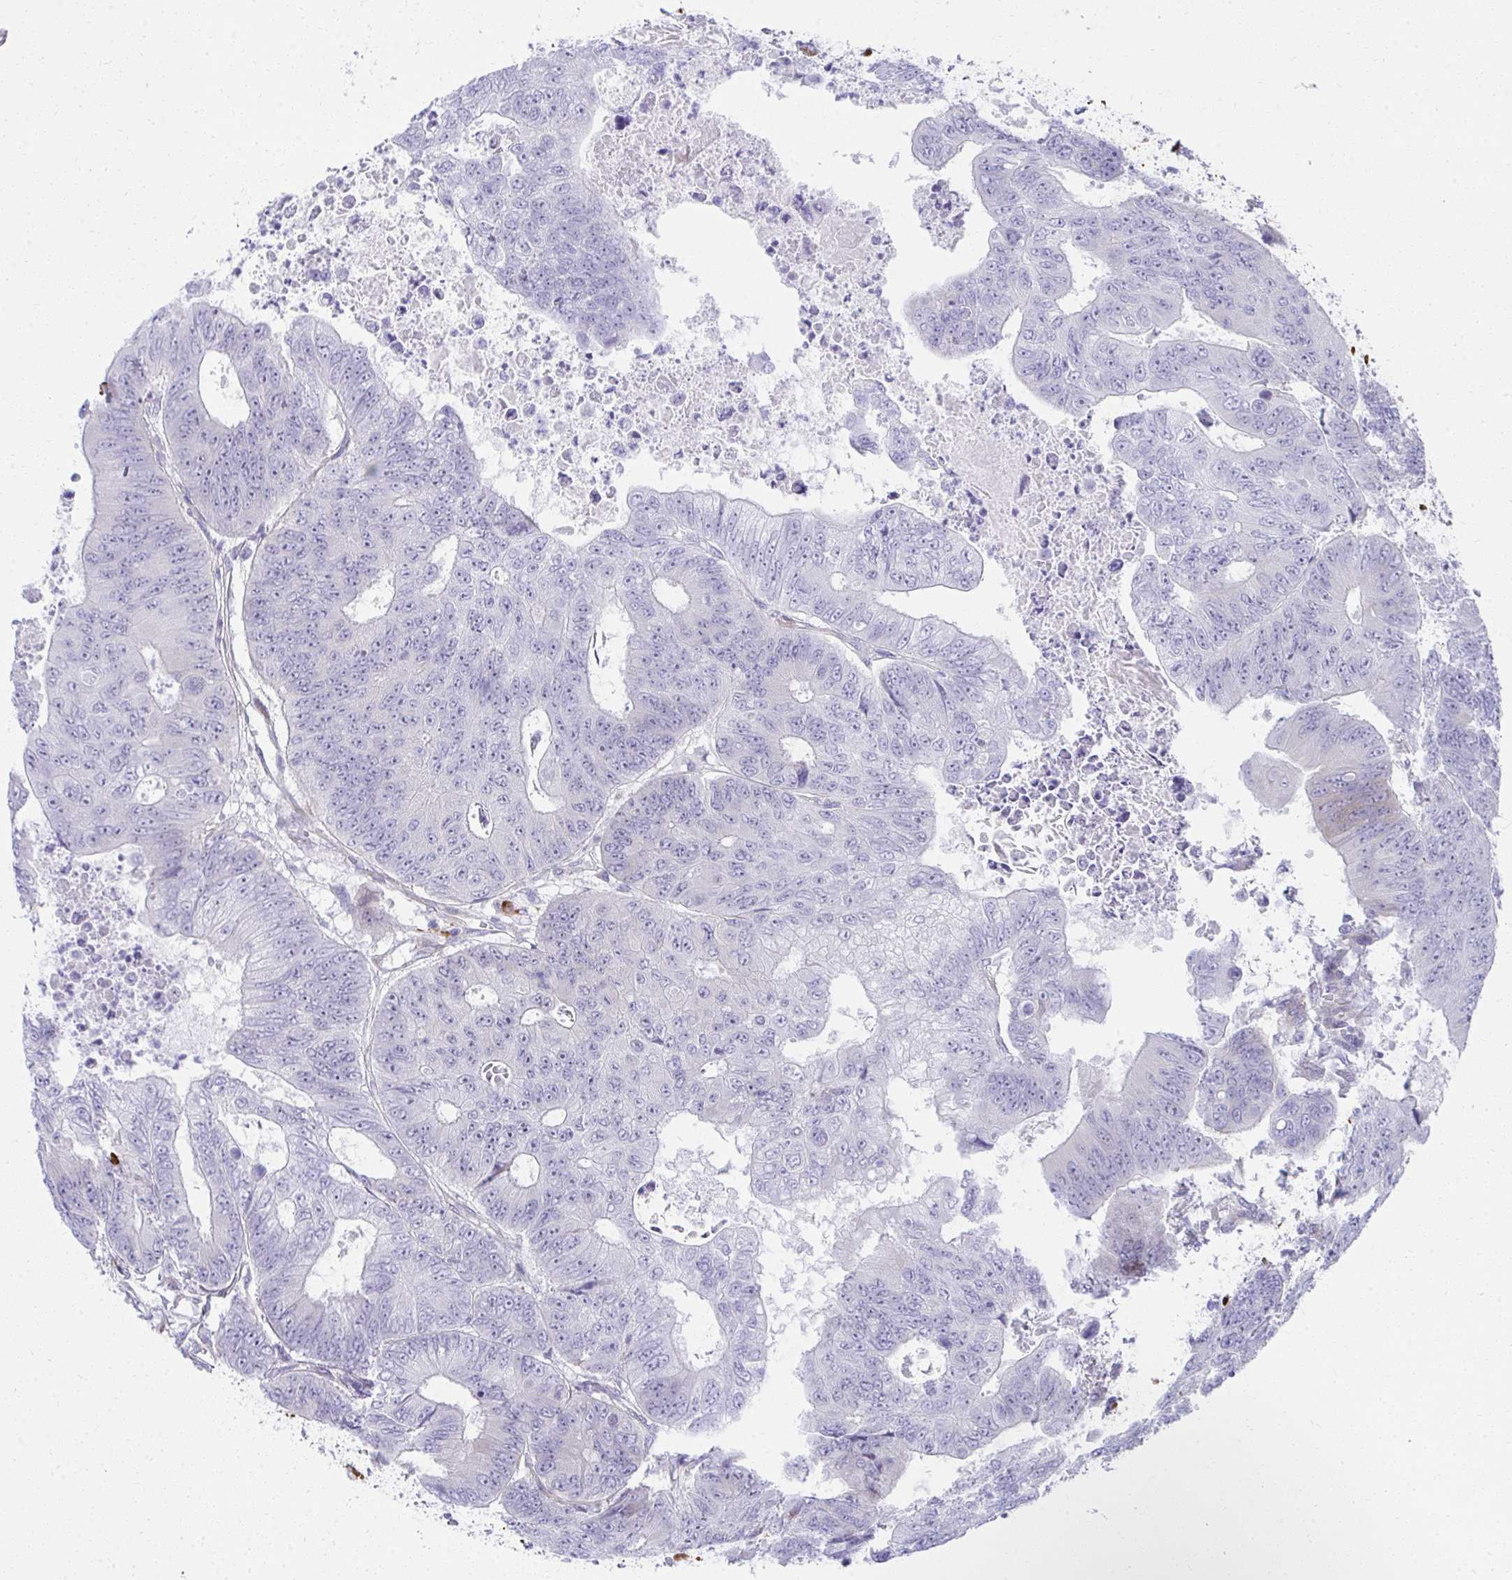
{"staining": {"intensity": "negative", "quantity": "none", "location": "none"}, "tissue": "colorectal cancer", "cell_type": "Tumor cells", "image_type": "cancer", "snomed": [{"axis": "morphology", "description": "Adenocarcinoma, NOS"}, {"axis": "topography", "description": "Colon"}], "caption": "This photomicrograph is of adenocarcinoma (colorectal) stained with IHC to label a protein in brown with the nuclei are counter-stained blue. There is no staining in tumor cells.", "gene": "PUS7L", "patient": {"sex": "female", "age": 48}}